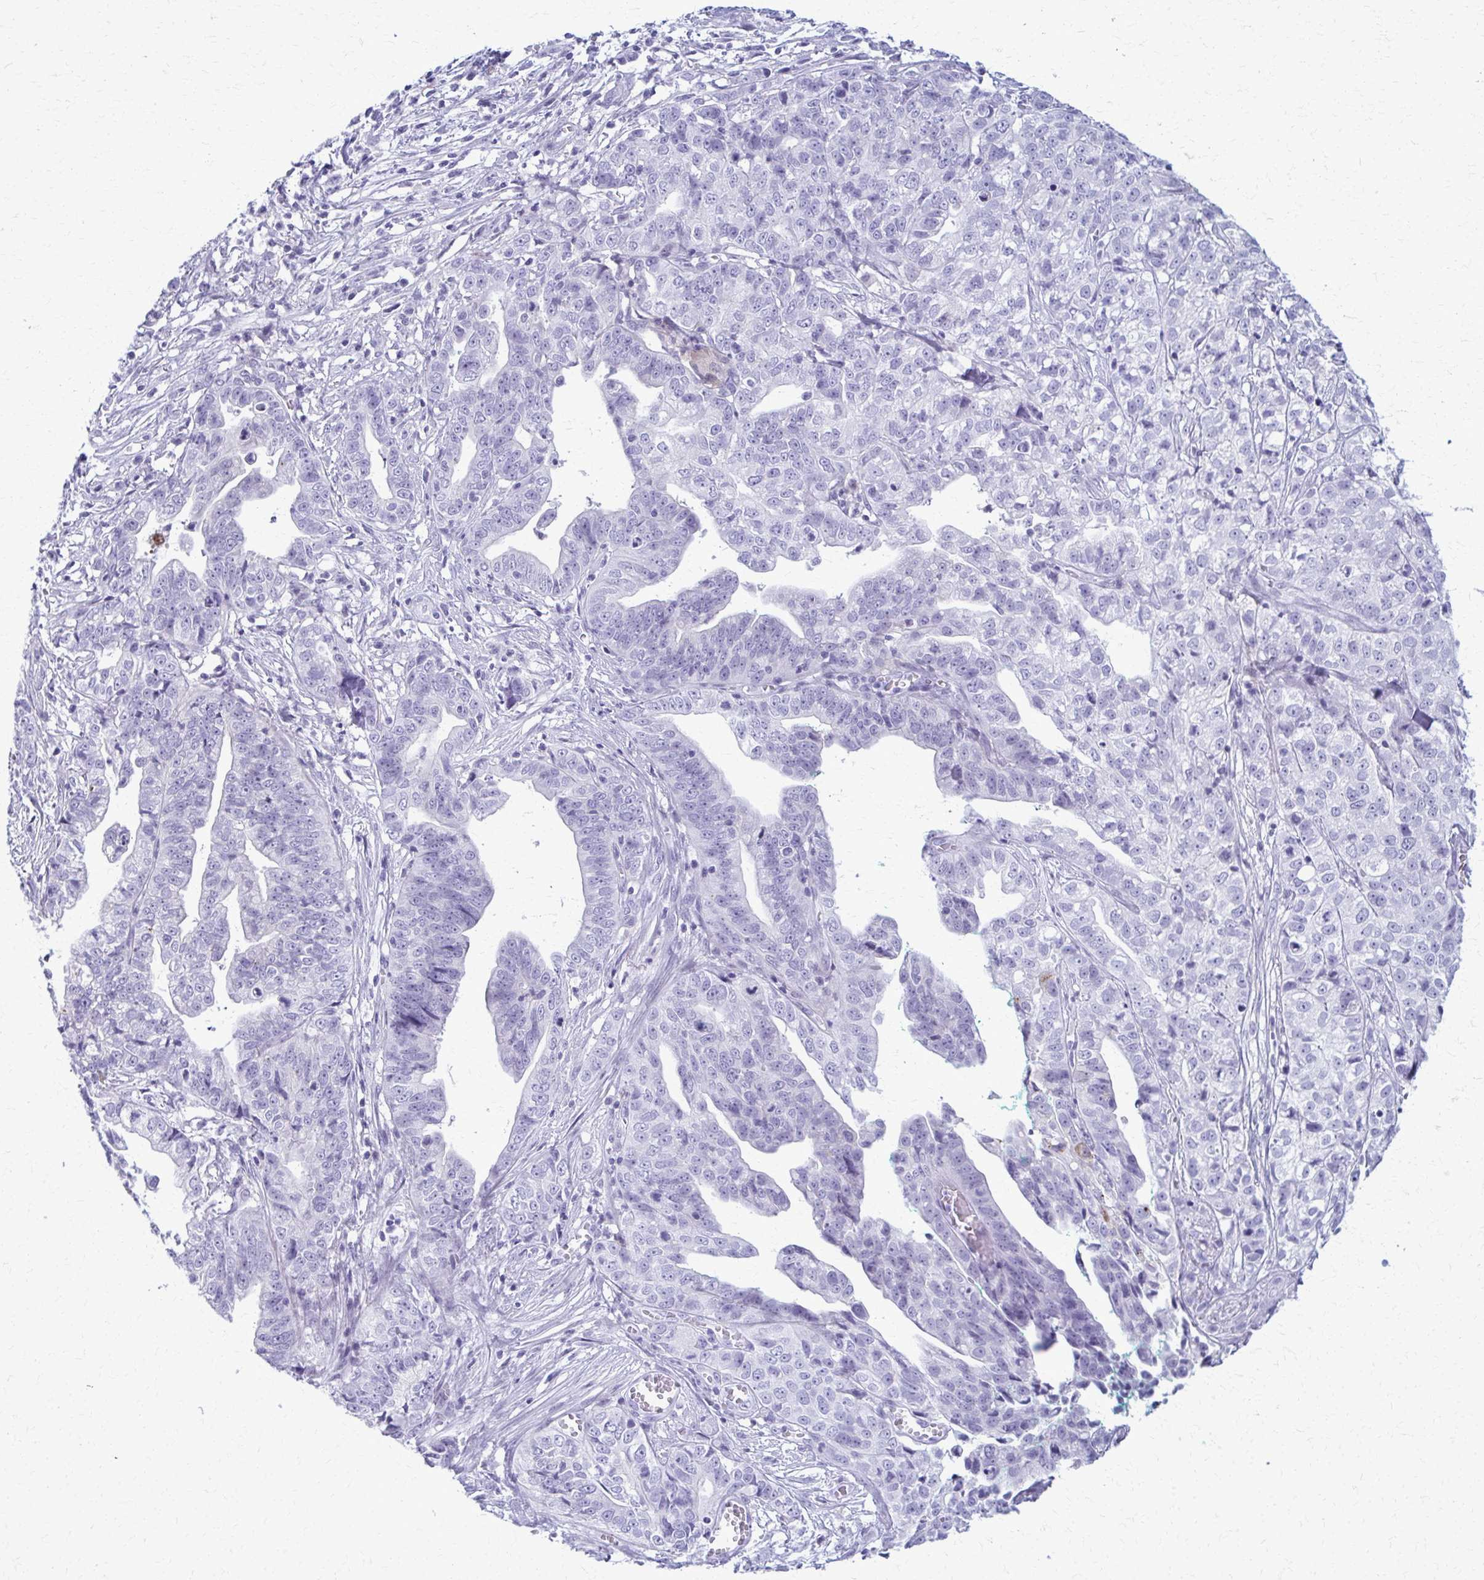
{"staining": {"intensity": "negative", "quantity": "none", "location": "none"}, "tissue": "stomach cancer", "cell_type": "Tumor cells", "image_type": "cancer", "snomed": [{"axis": "morphology", "description": "Adenocarcinoma, NOS"}, {"axis": "topography", "description": "Stomach, upper"}], "caption": "Tumor cells show no significant protein staining in adenocarcinoma (stomach).", "gene": "ACSM2B", "patient": {"sex": "female", "age": 67}}